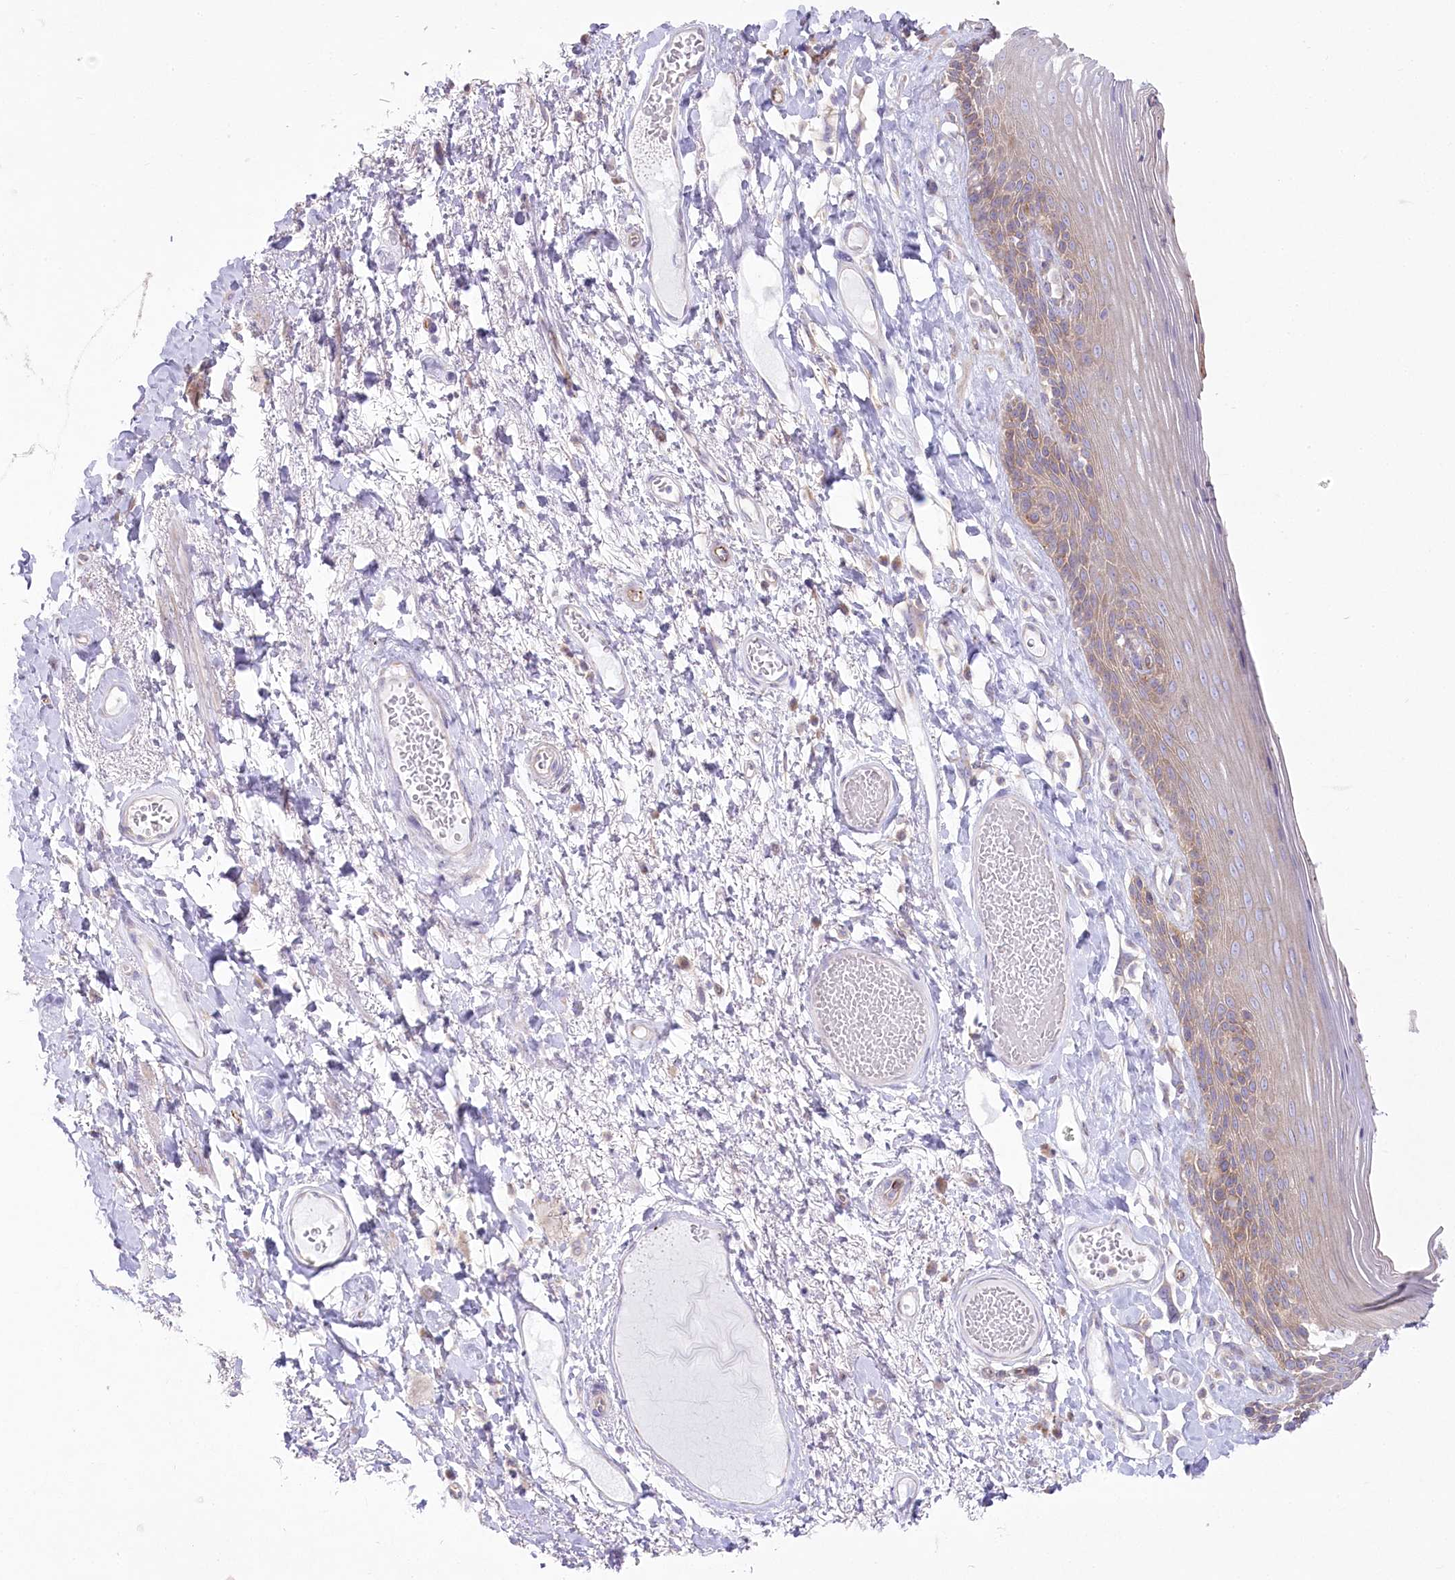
{"staining": {"intensity": "moderate", "quantity": ">75%", "location": "cytoplasmic/membranous"}, "tissue": "skin", "cell_type": "Epidermal cells", "image_type": "normal", "snomed": [{"axis": "morphology", "description": "Normal tissue, NOS"}, {"axis": "topography", "description": "Anal"}], "caption": "Skin stained for a protein (brown) reveals moderate cytoplasmic/membranous positive positivity in about >75% of epidermal cells.", "gene": "ZNF843", "patient": {"sex": "male", "age": 69}}